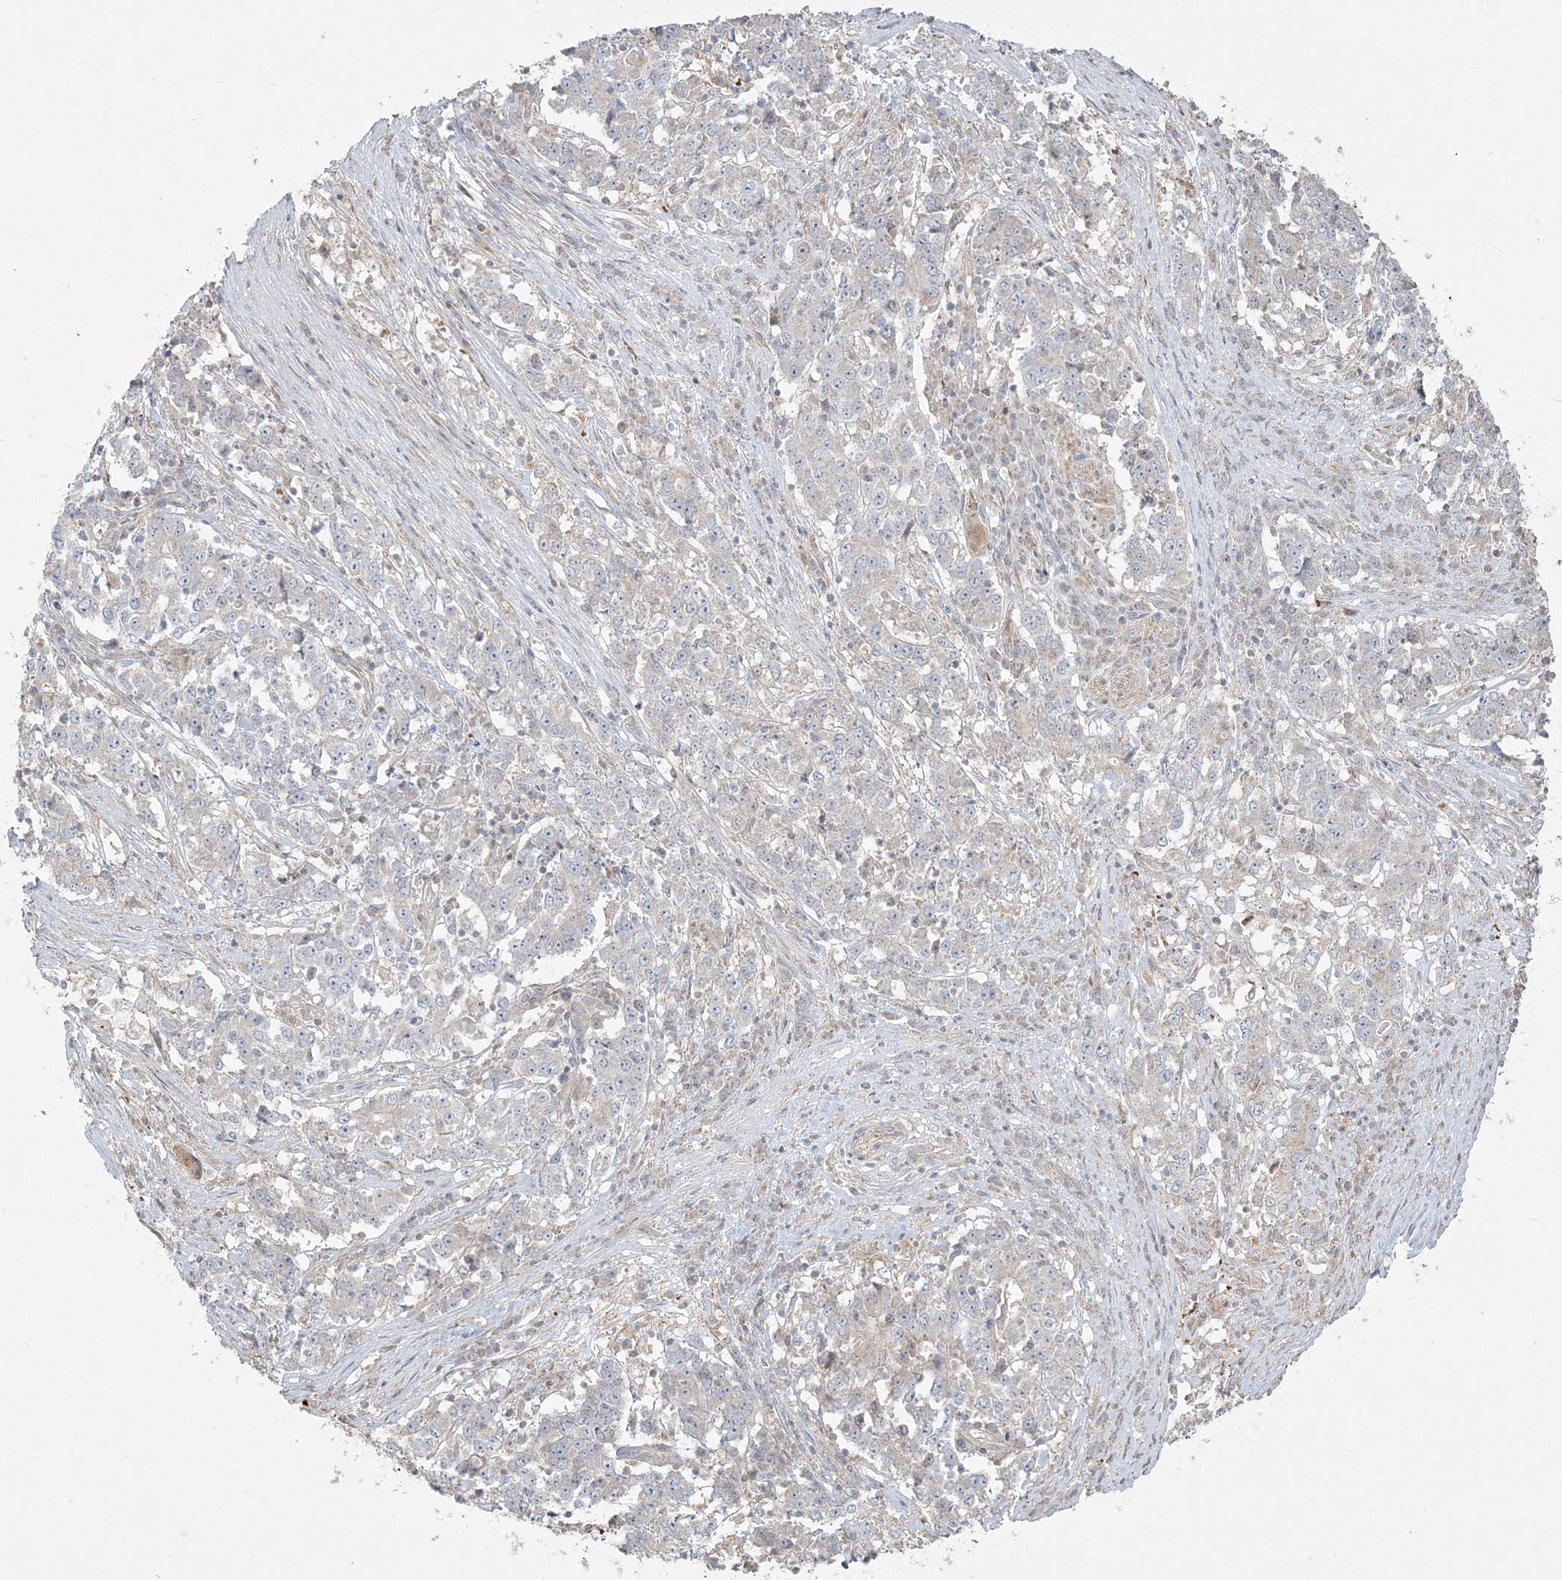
{"staining": {"intensity": "weak", "quantity": "<25%", "location": "cytoplasmic/membranous"}, "tissue": "stomach cancer", "cell_type": "Tumor cells", "image_type": "cancer", "snomed": [{"axis": "morphology", "description": "Adenocarcinoma, NOS"}, {"axis": "topography", "description": "Stomach"}], "caption": "Stomach cancer (adenocarcinoma) was stained to show a protein in brown. There is no significant expression in tumor cells. Brightfield microscopy of IHC stained with DAB (3,3'-diaminobenzidine) (brown) and hematoxylin (blue), captured at high magnification.", "gene": "ZC3H6", "patient": {"sex": "male", "age": 59}}